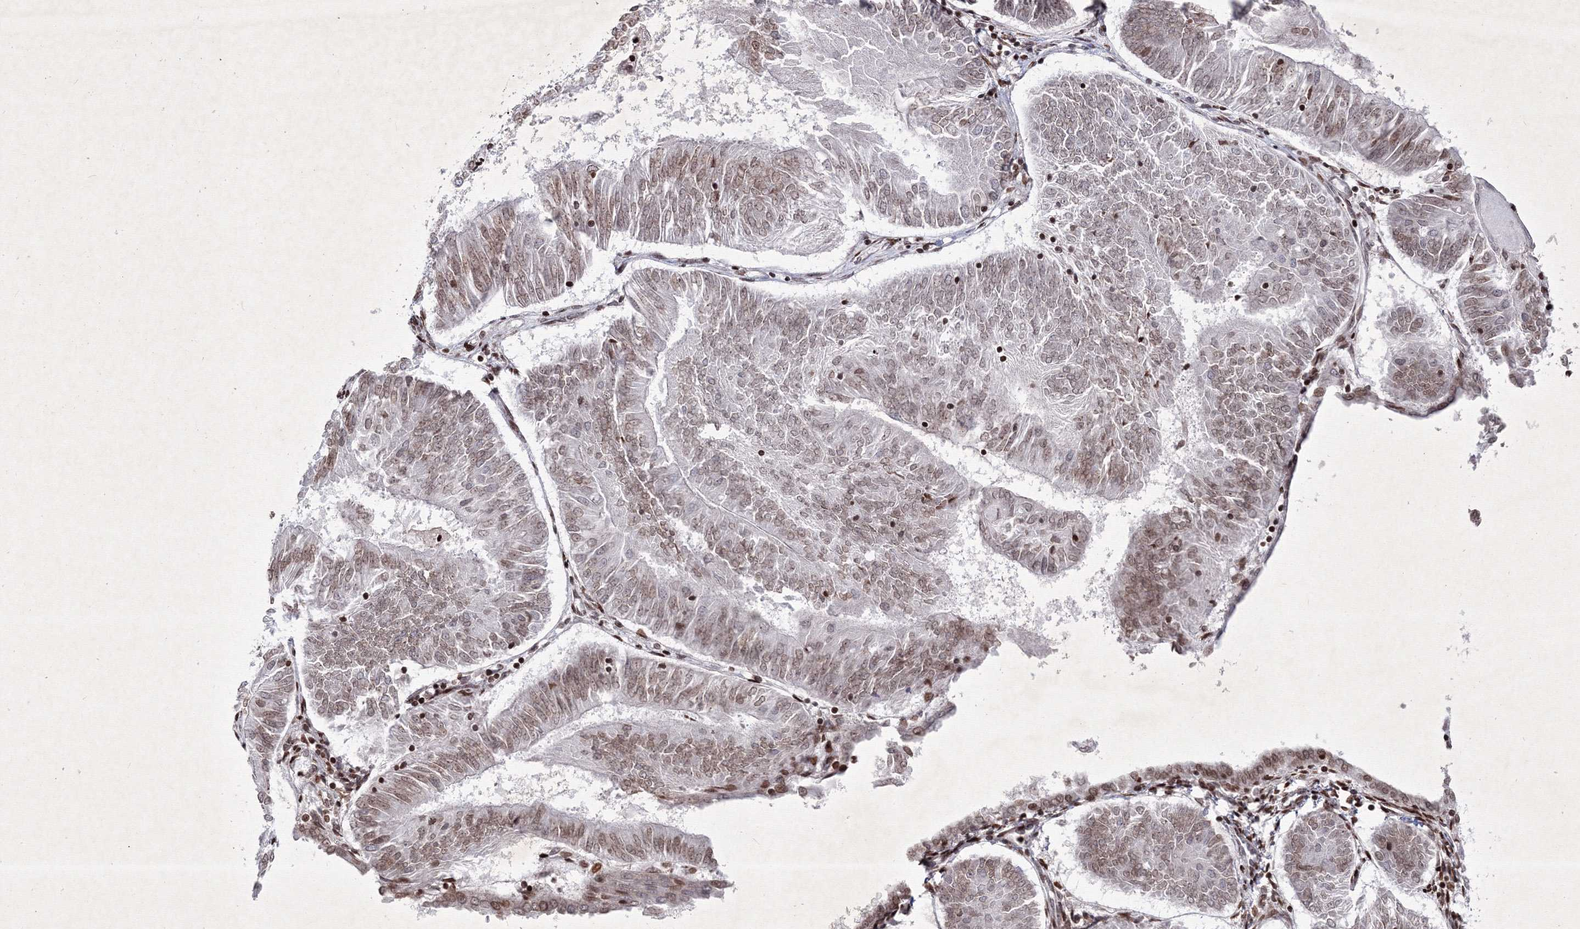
{"staining": {"intensity": "weak", "quantity": "25%-75%", "location": "nuclear"}, "tissue": "endometrial cancer", "cell_type": "Tumor cells", "image_type": "cancer", "snomed": [{"axis": "morphology", "description": "Adenocarcinoma, NOS"}, {"axis": "topography", "description": "Endometrium"}], "caption": "About 25%-75% of tumor cells in endometrial cancer show weak nuclear protein expression as visualized by brown immunohistochemical staining.", "gene": "SMIM29", "patient": {"sex": "female", "age": 58}}